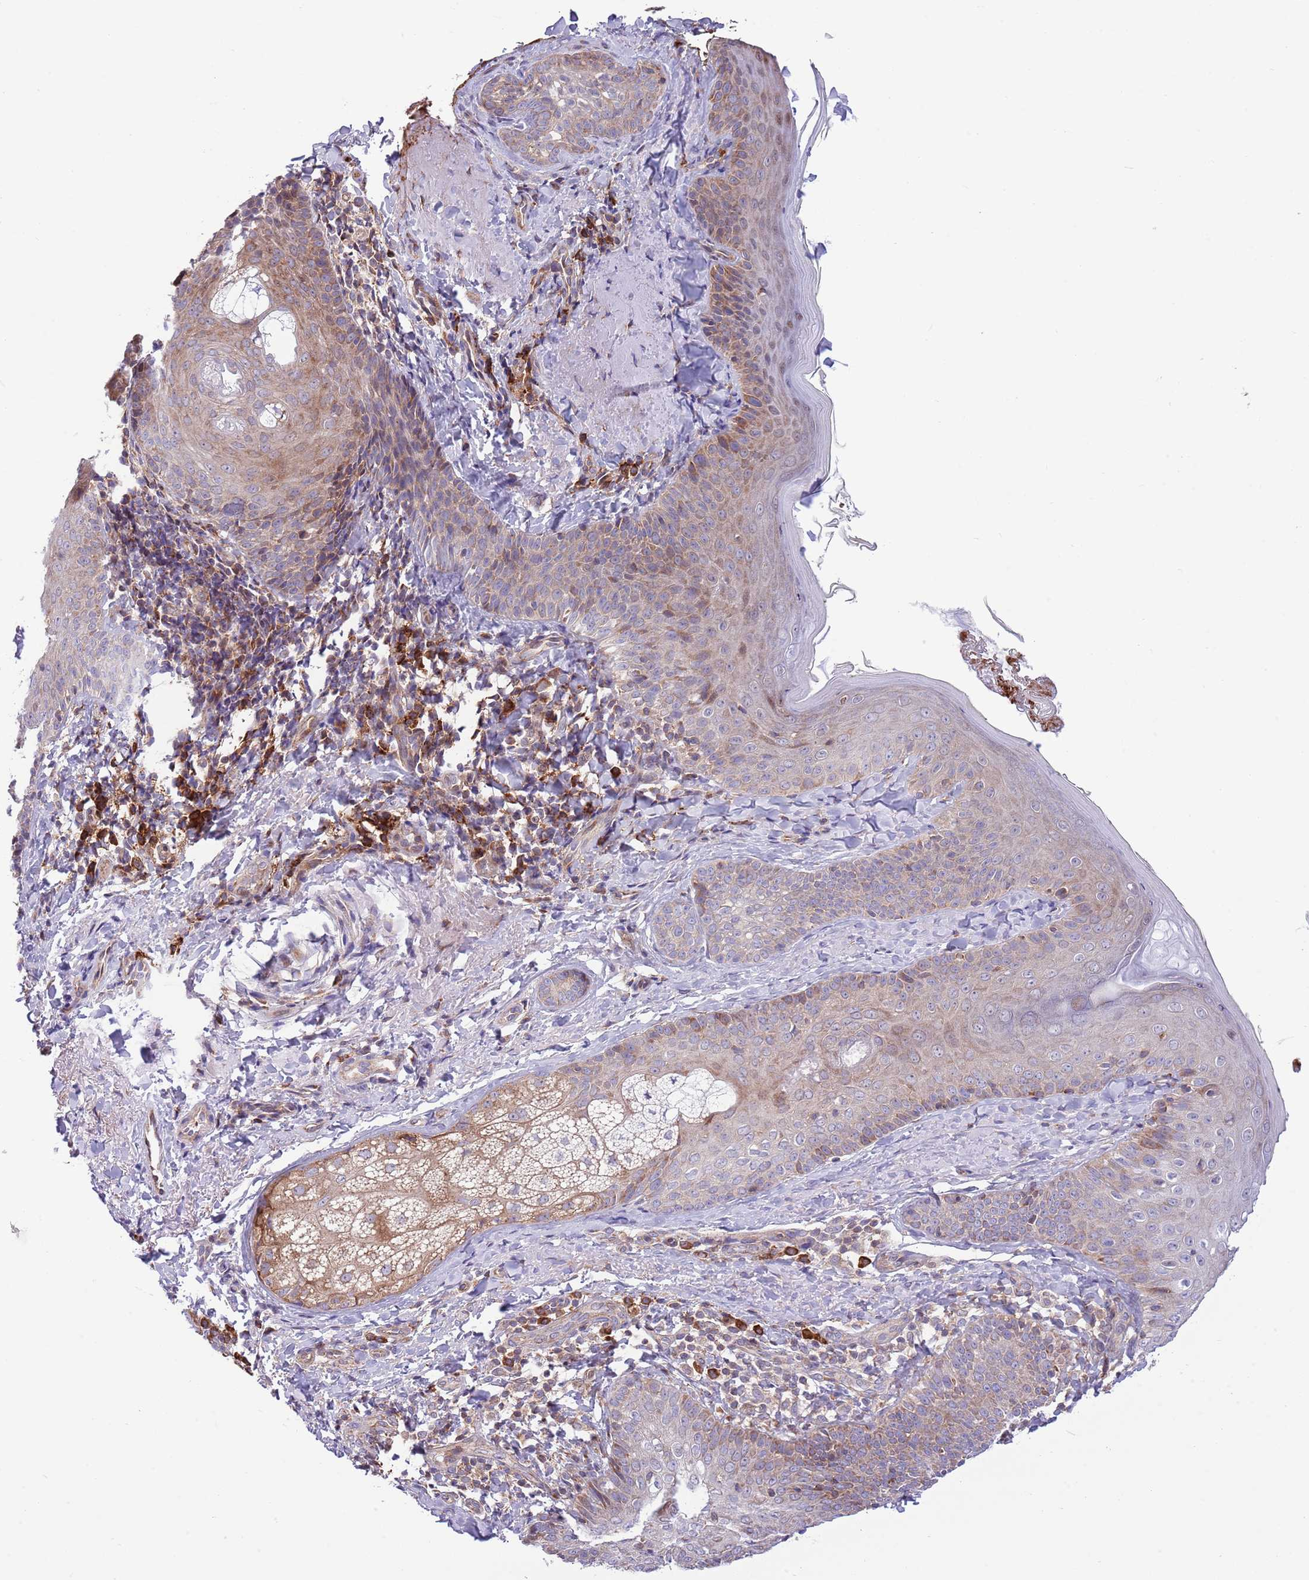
{"staining": {"intensity": "moderate", "quantity": ">75%", "location": "cytoplasmic/membranous"}, "tissue": "skin", "cell_type": "Fibroblasts", "image_type": "normal", "snomed": [{"axis": "morphology", "description": "Normal tissue, NOS"}, {"axis": "topography", "description": "Skin"}], "caption": "Immunohistochemical staining of unremarkable skin shows medium levels of moderate cytoplasmic/membranous positivity in about >75% of fibroblasts. (IHC, brightfield microscopy, high magnification).", "gene": "DAND5", "patient": {"sex": "male", "age": 57}}